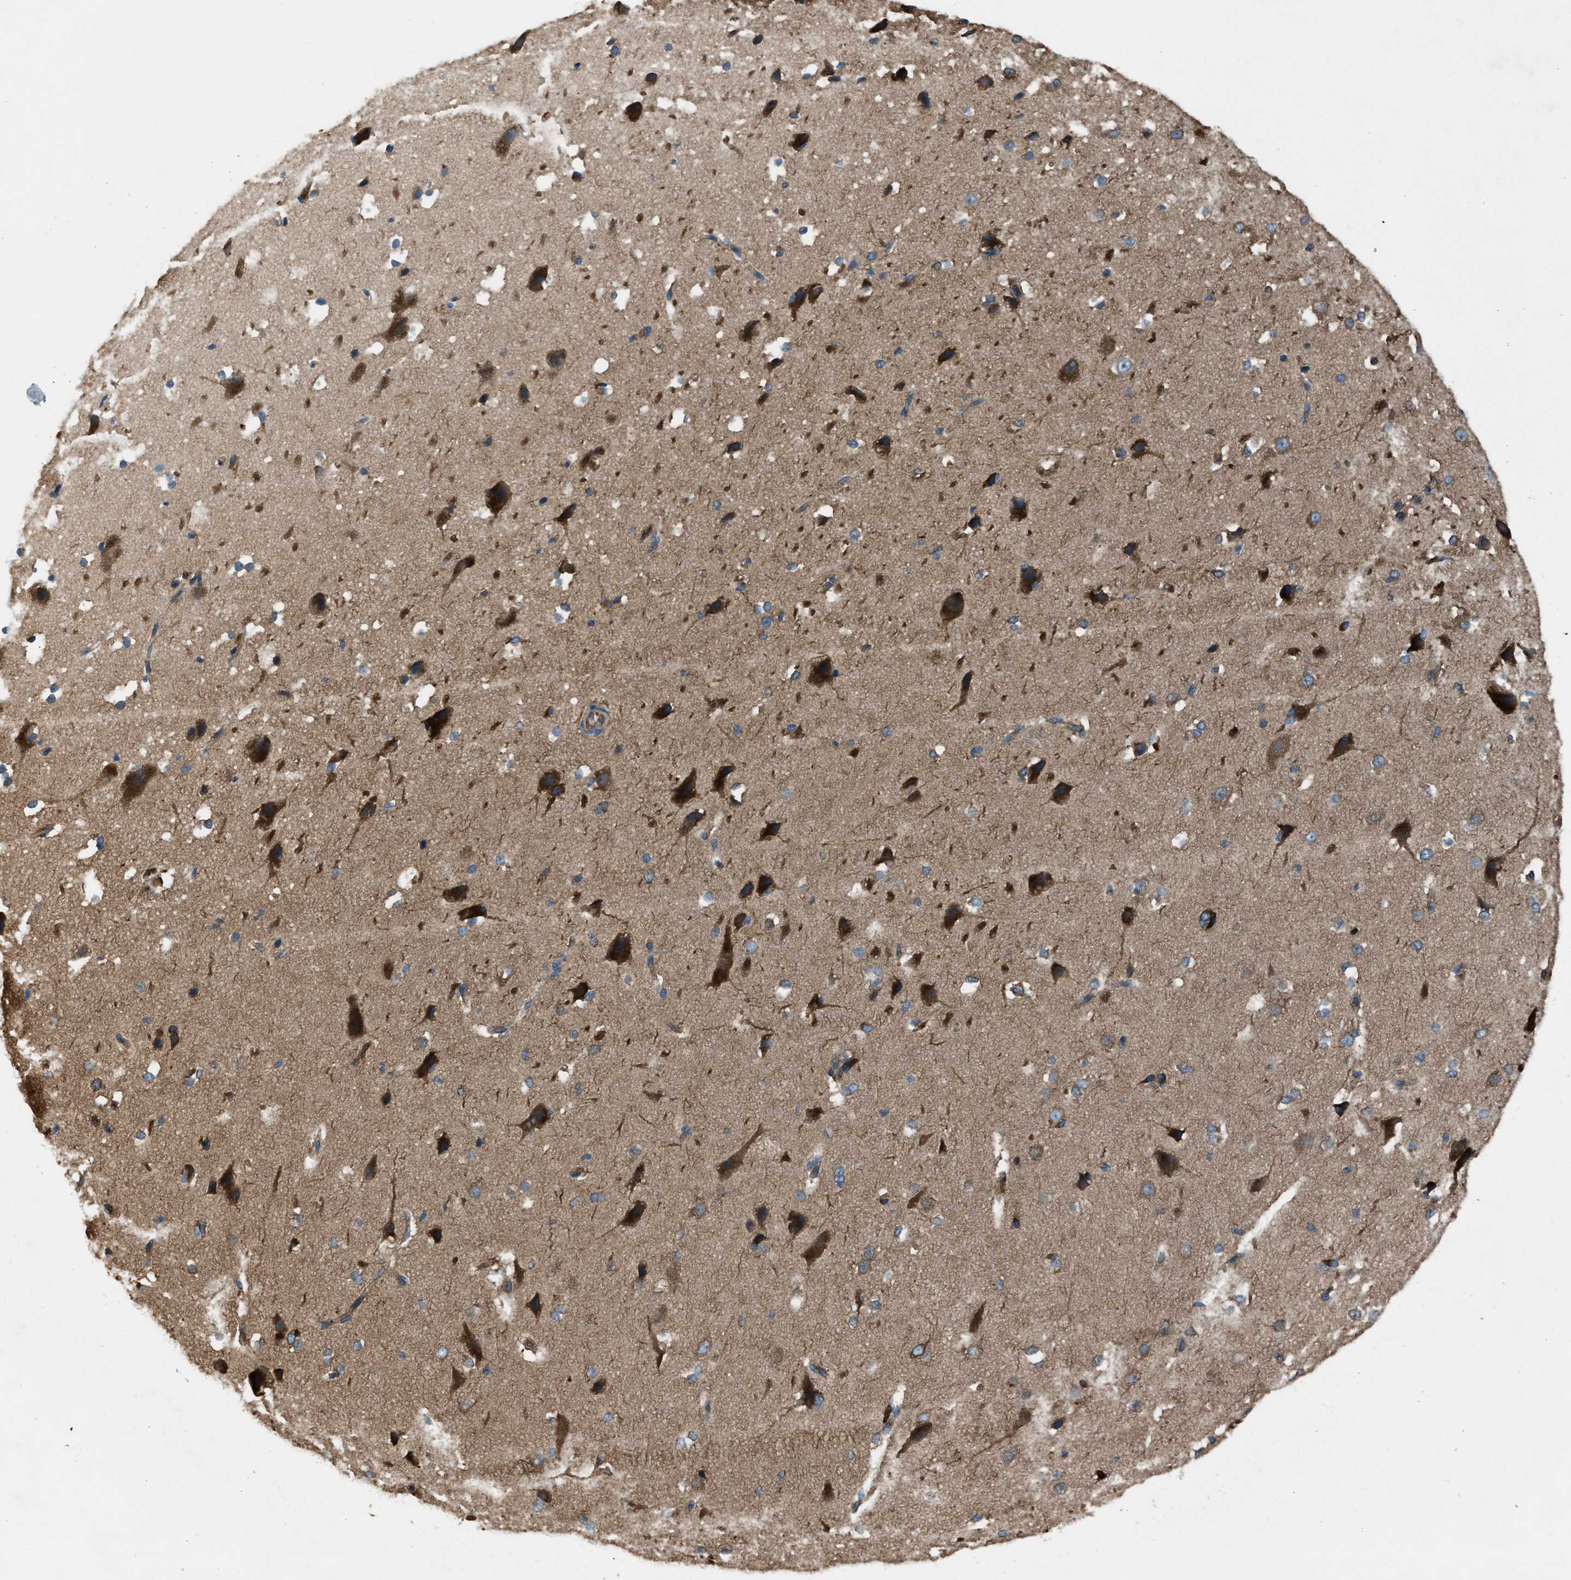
{"staining": {"intensity": "moderate", "quantity": ">75%", "location": "cytoplasmic/membranous"}, "tissue": "cerebral cortex", "cell_type": "Endothelial cells", "image_type": "normal", "snomed": [{"axis": "morphology", "description": "Normal tissue, NOS"}, {"axis": "morphology", "description": "Developmental malformation"}, {"axis": "topography", "description": "Cerebral cortex"}], "caption": "Cerebral cortex stained with DAB immunohistochemistry (IHC) shows medium levels of moderate cytoplasmic/membranous staining in approximately >75% of endothelial cells. The protein is shown in brown color, while the nuclei are stained blue.", "gene": "TRPC1", "patient": {"sex": "female", "age": 30}}